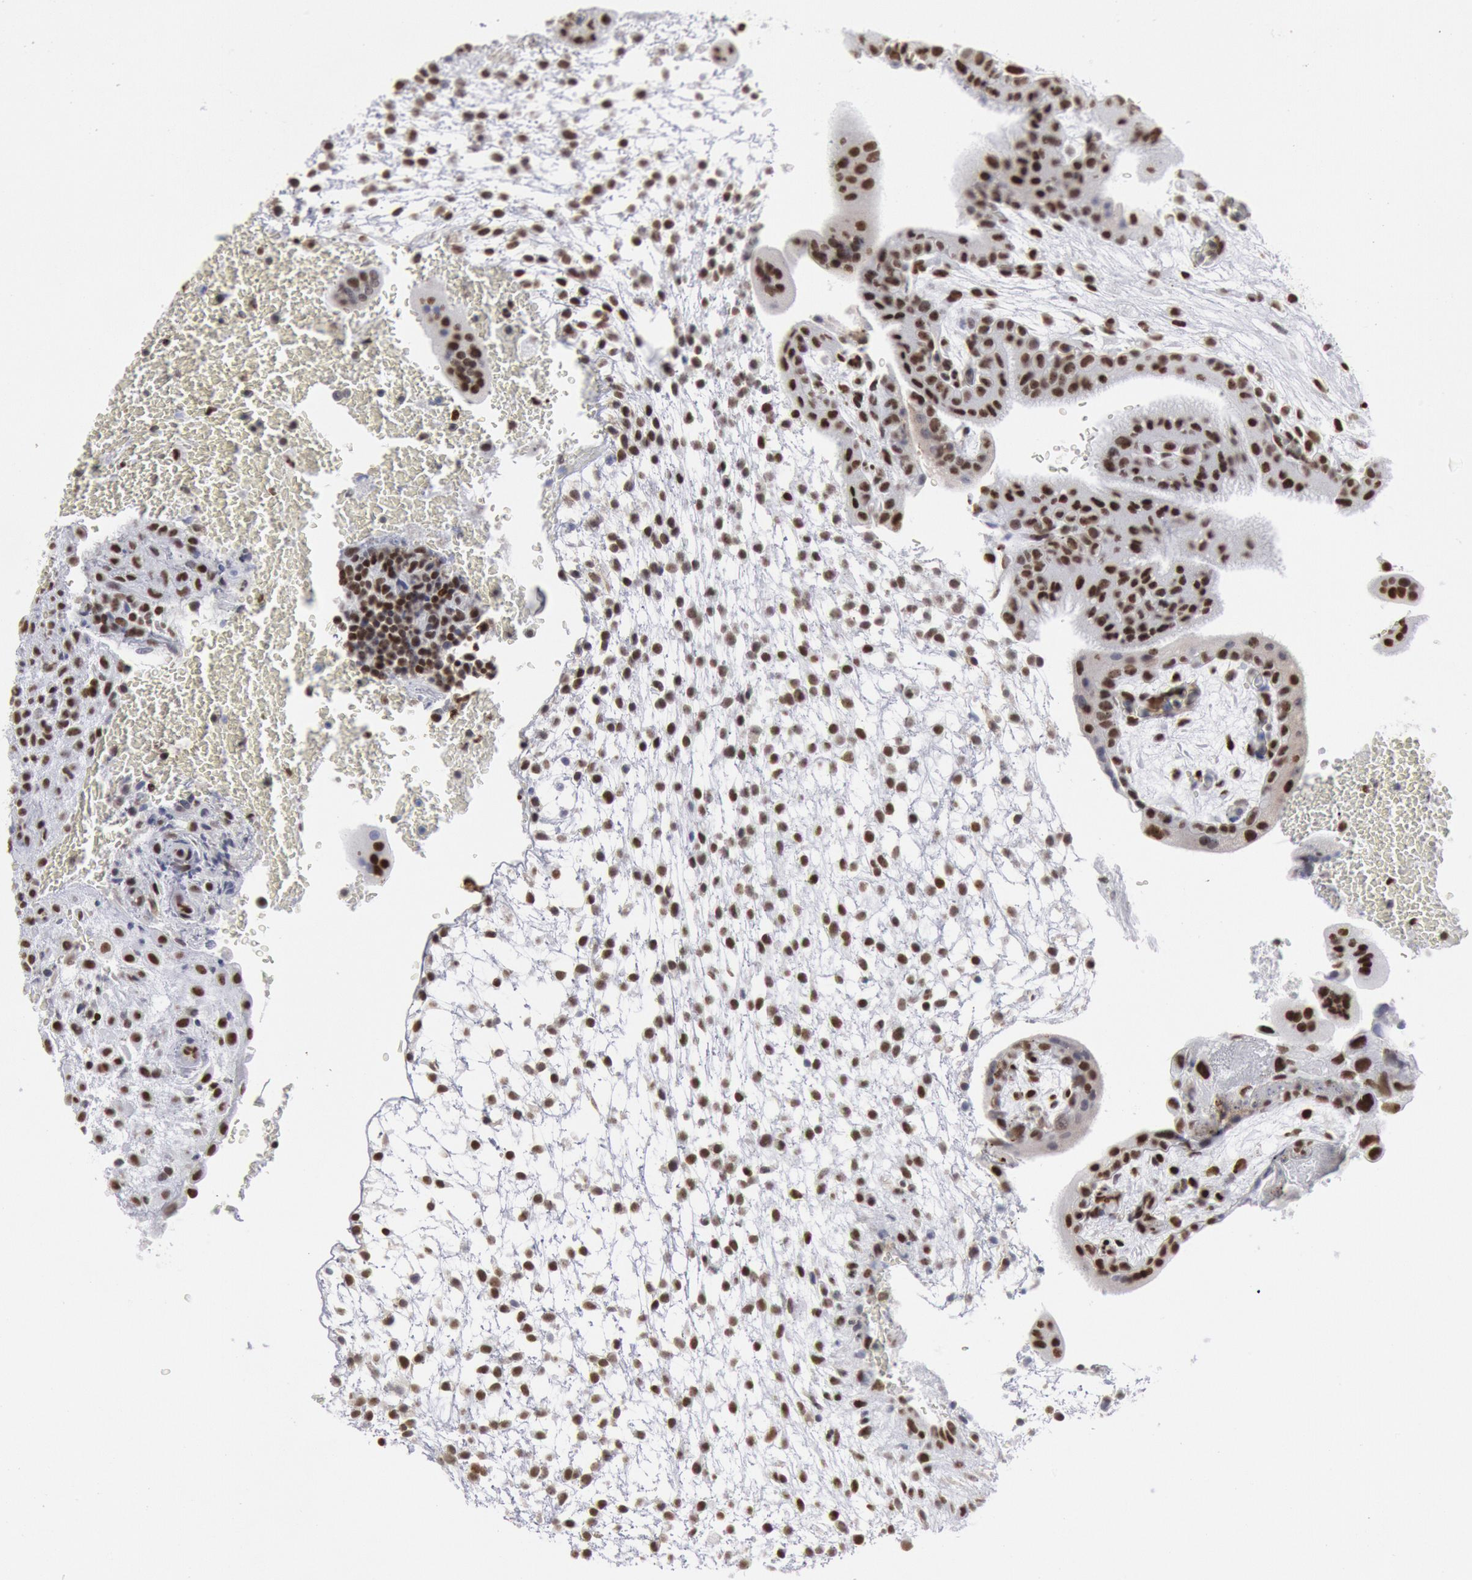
{"staining": {"intensity": "strong", "quantity": ">75%", "location": "nuclear"}, "tissue": "placenta", "cell_type": "Decidual cells", "image_type": "normal", "snomed": [{"axis": "morphology", "description": "Normal tissue, NOS"}, {"axis": "topography", "description": "Placenta"}], "caption": "This image shows immunohistochemistry staining of unremarkable placenta, with high strong nuclear positivity in about >75% of decidual cells.", "gene": "SUB1", "patient": {"sex": "female", "age": 35}}